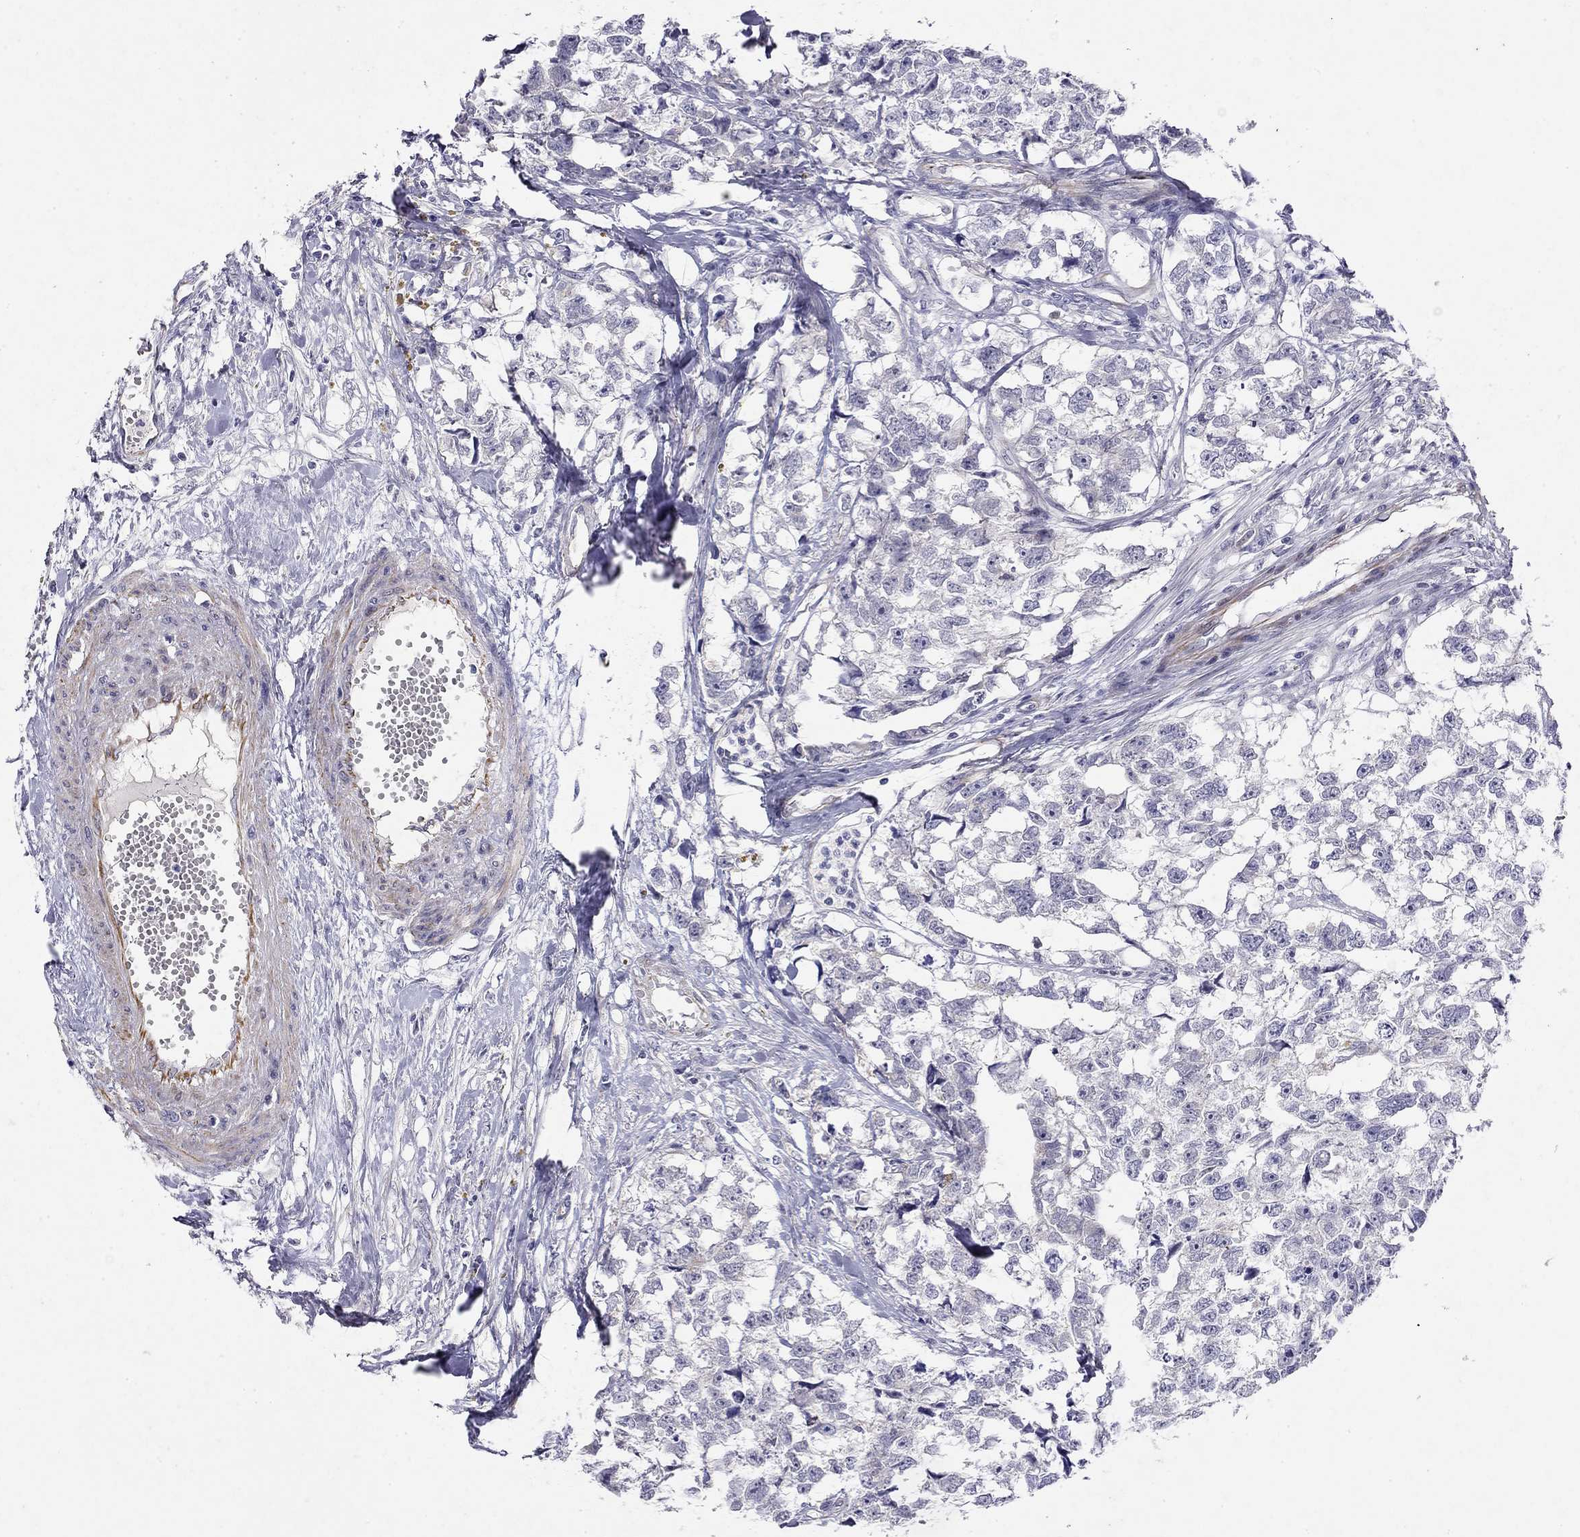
{"staining": {"intensity": "negative", "quantity": "none", "location": "none"}, "tissue": "testis cancer", "cell_type": "Tumor cells", "image_type": "cancer", "snomed": [{"axis": "morphology", "description": "Carcinoma, Embryonal, NOS"}, {"axis": "morphology", "description": "Teratoma, malignant, NOS"}, {"axis": "topography", "description": "Testis"}], "caption": "DAB immunohistochemical staining of embryonal carcinoma (testis) reveals no significant expression in tumor cells. (DAB (3,3'-diaminobenzidine) IHC with hematoxylin counter stain).", "gene": "RTL1", "patient": {"sex": "male", "age": 44}}